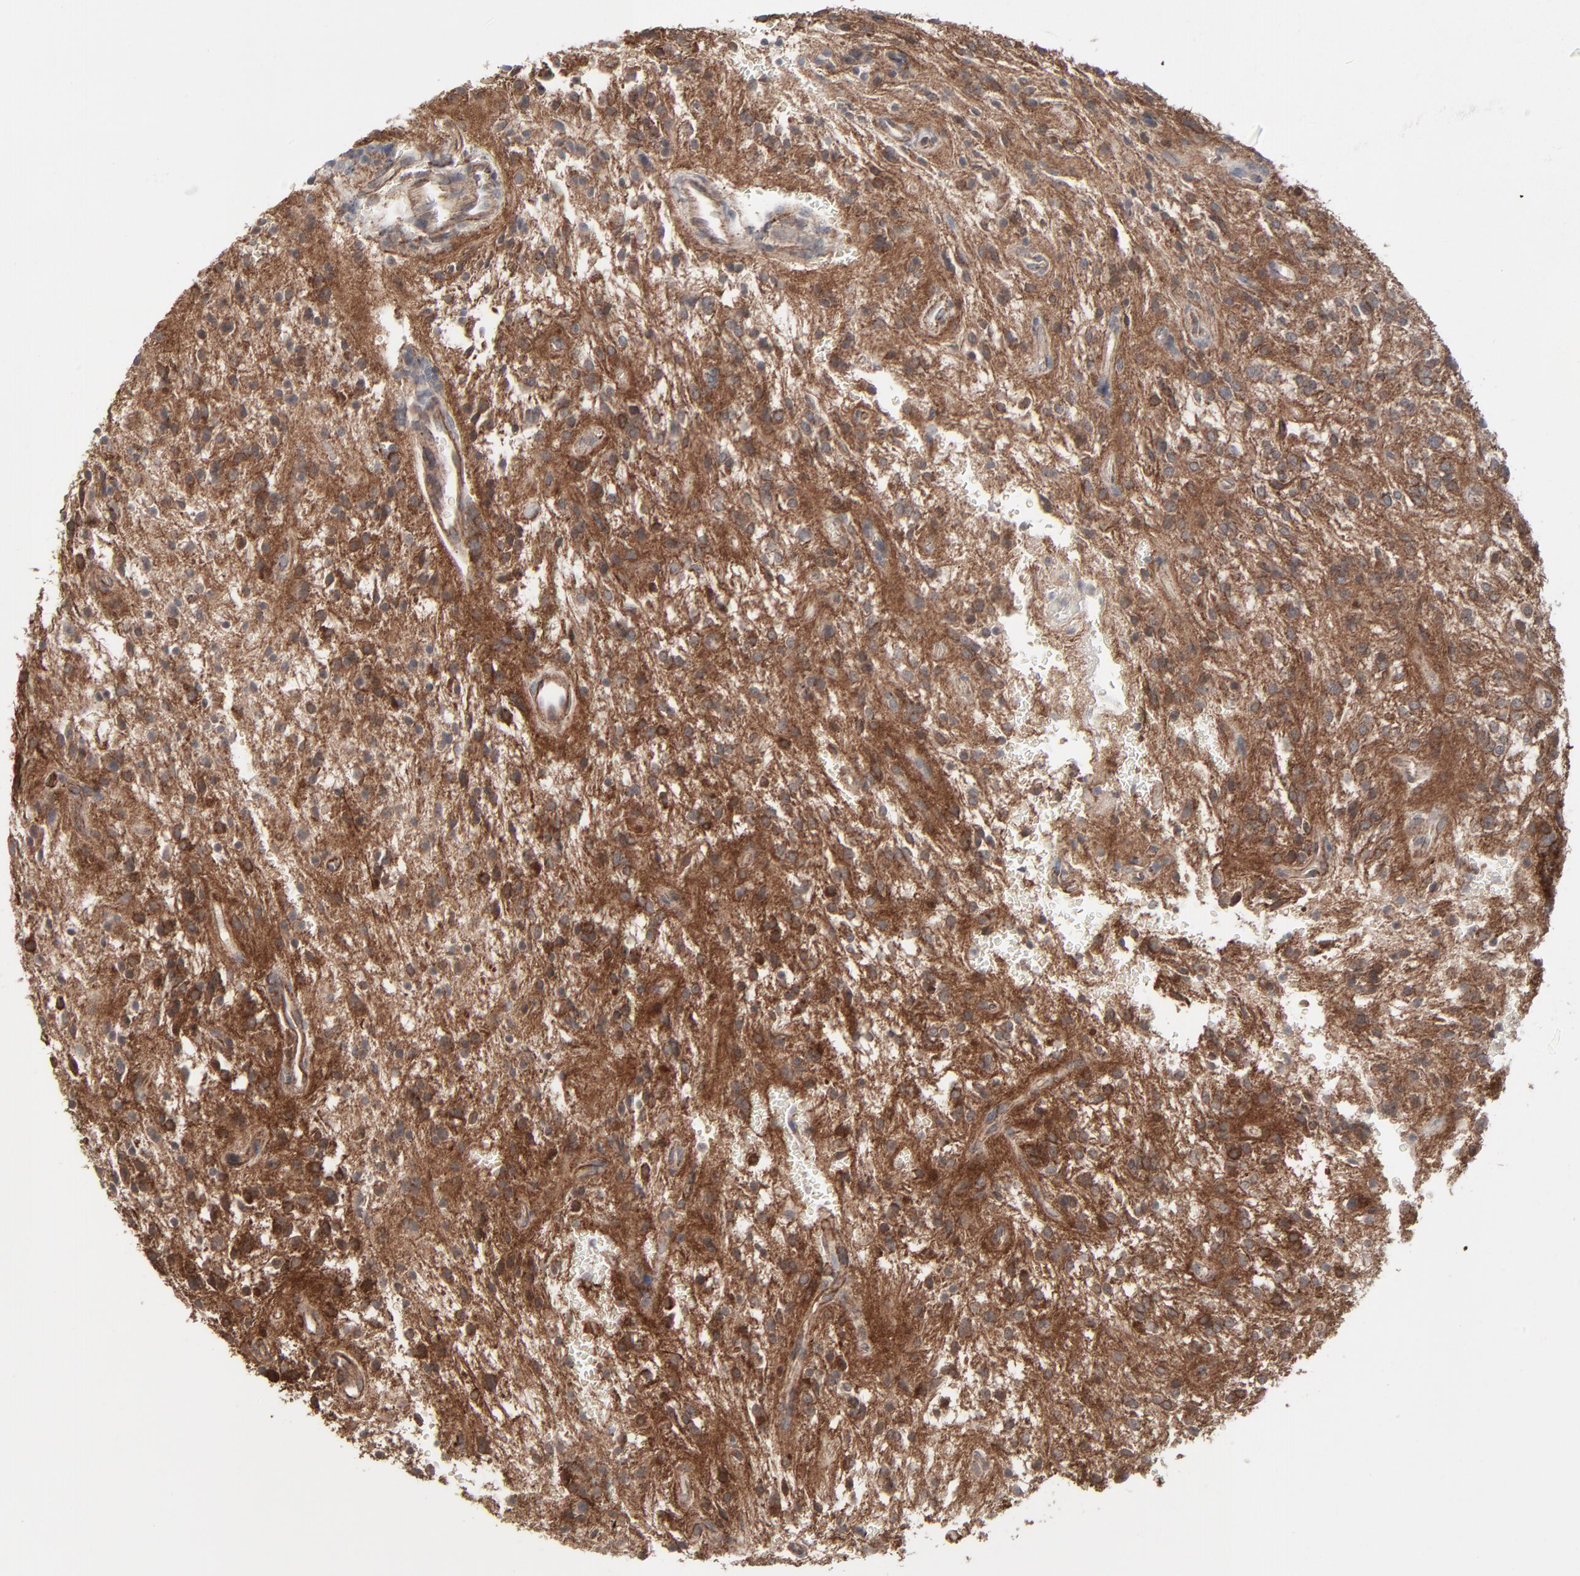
{"staining": {"intensity": "moderate", "quantity": "25%-75%", "location": "cytoplasmic/membranous"}, "tissue": "glioma", "cell_type": "Tumor cells", "image_type": "cancer", "snomed": [{"axis": "morphology", "description": "Glioma, malignant, NOS"}, {"axis": "topography", "description": "Cerebellum"}], "caption": "Immunohistochemistry (DAB) staining of malignant glioma displays moderate cytoplasmic/membranous protein staining in approximately 25%-75% of tumor cells.", "gene": "CTNND1", "patient": {"sex": "female", "age": 10}}